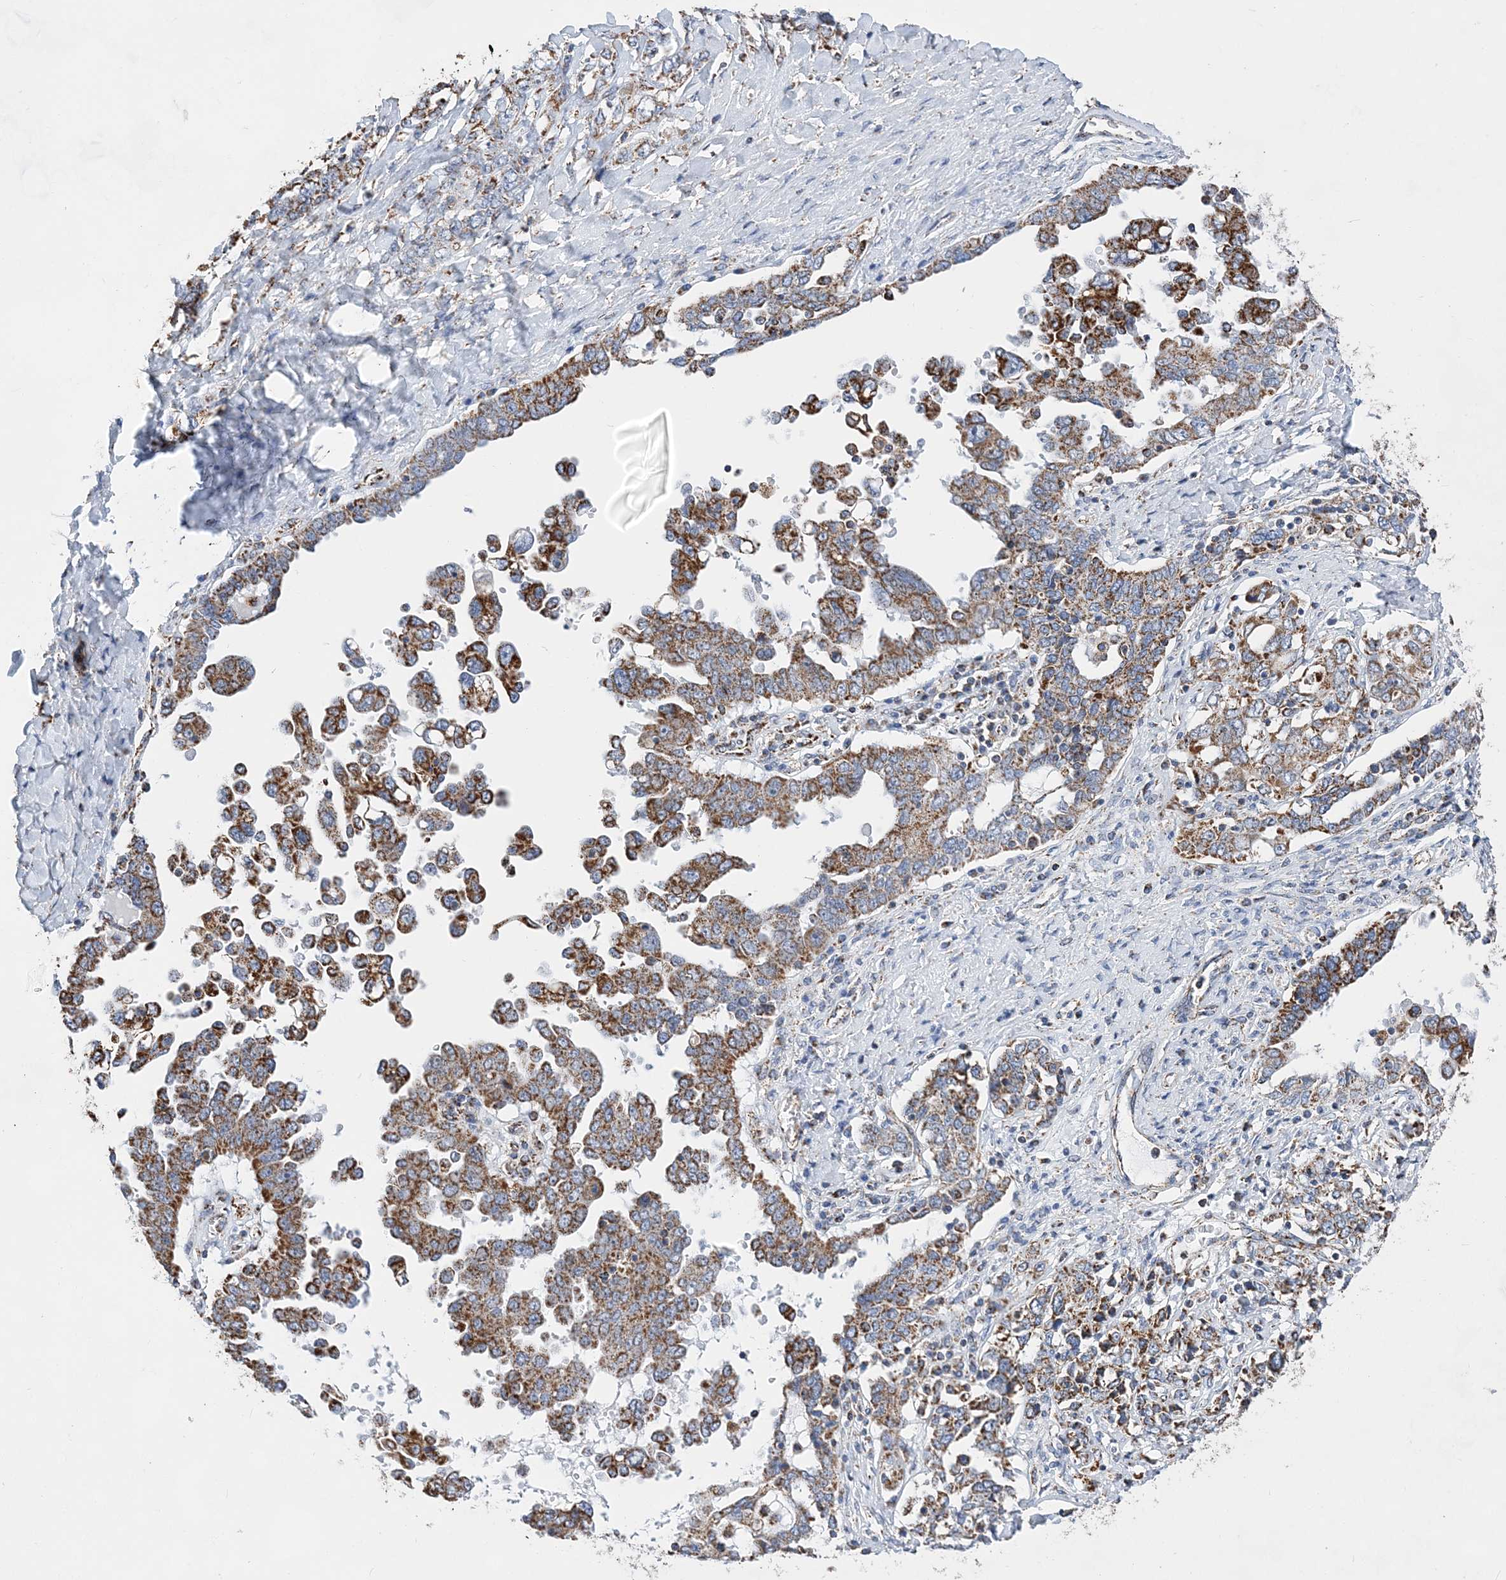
{"staining": {"intensity": "moderate", "quantity": ">75%", "location": "cytoplasmic/membranous"}, "tissue": "ovarian cancer", "cell_type": "Tumor cells", "image_type": "cancer", "snomed": [{"axis": "morphology", "description": "Carcinoma, endometroid"}, {"axis": "topography", "description": "Ovary"}], "caption": "Human ovarian endometroid carcinoma stained with a brown dye exhibits moderate cytoplasmic/membranous positive positivity in approximately >75% of tumor cells.", "gene": "ACOT9", "patient": {"sex": "female", "age": 62}}